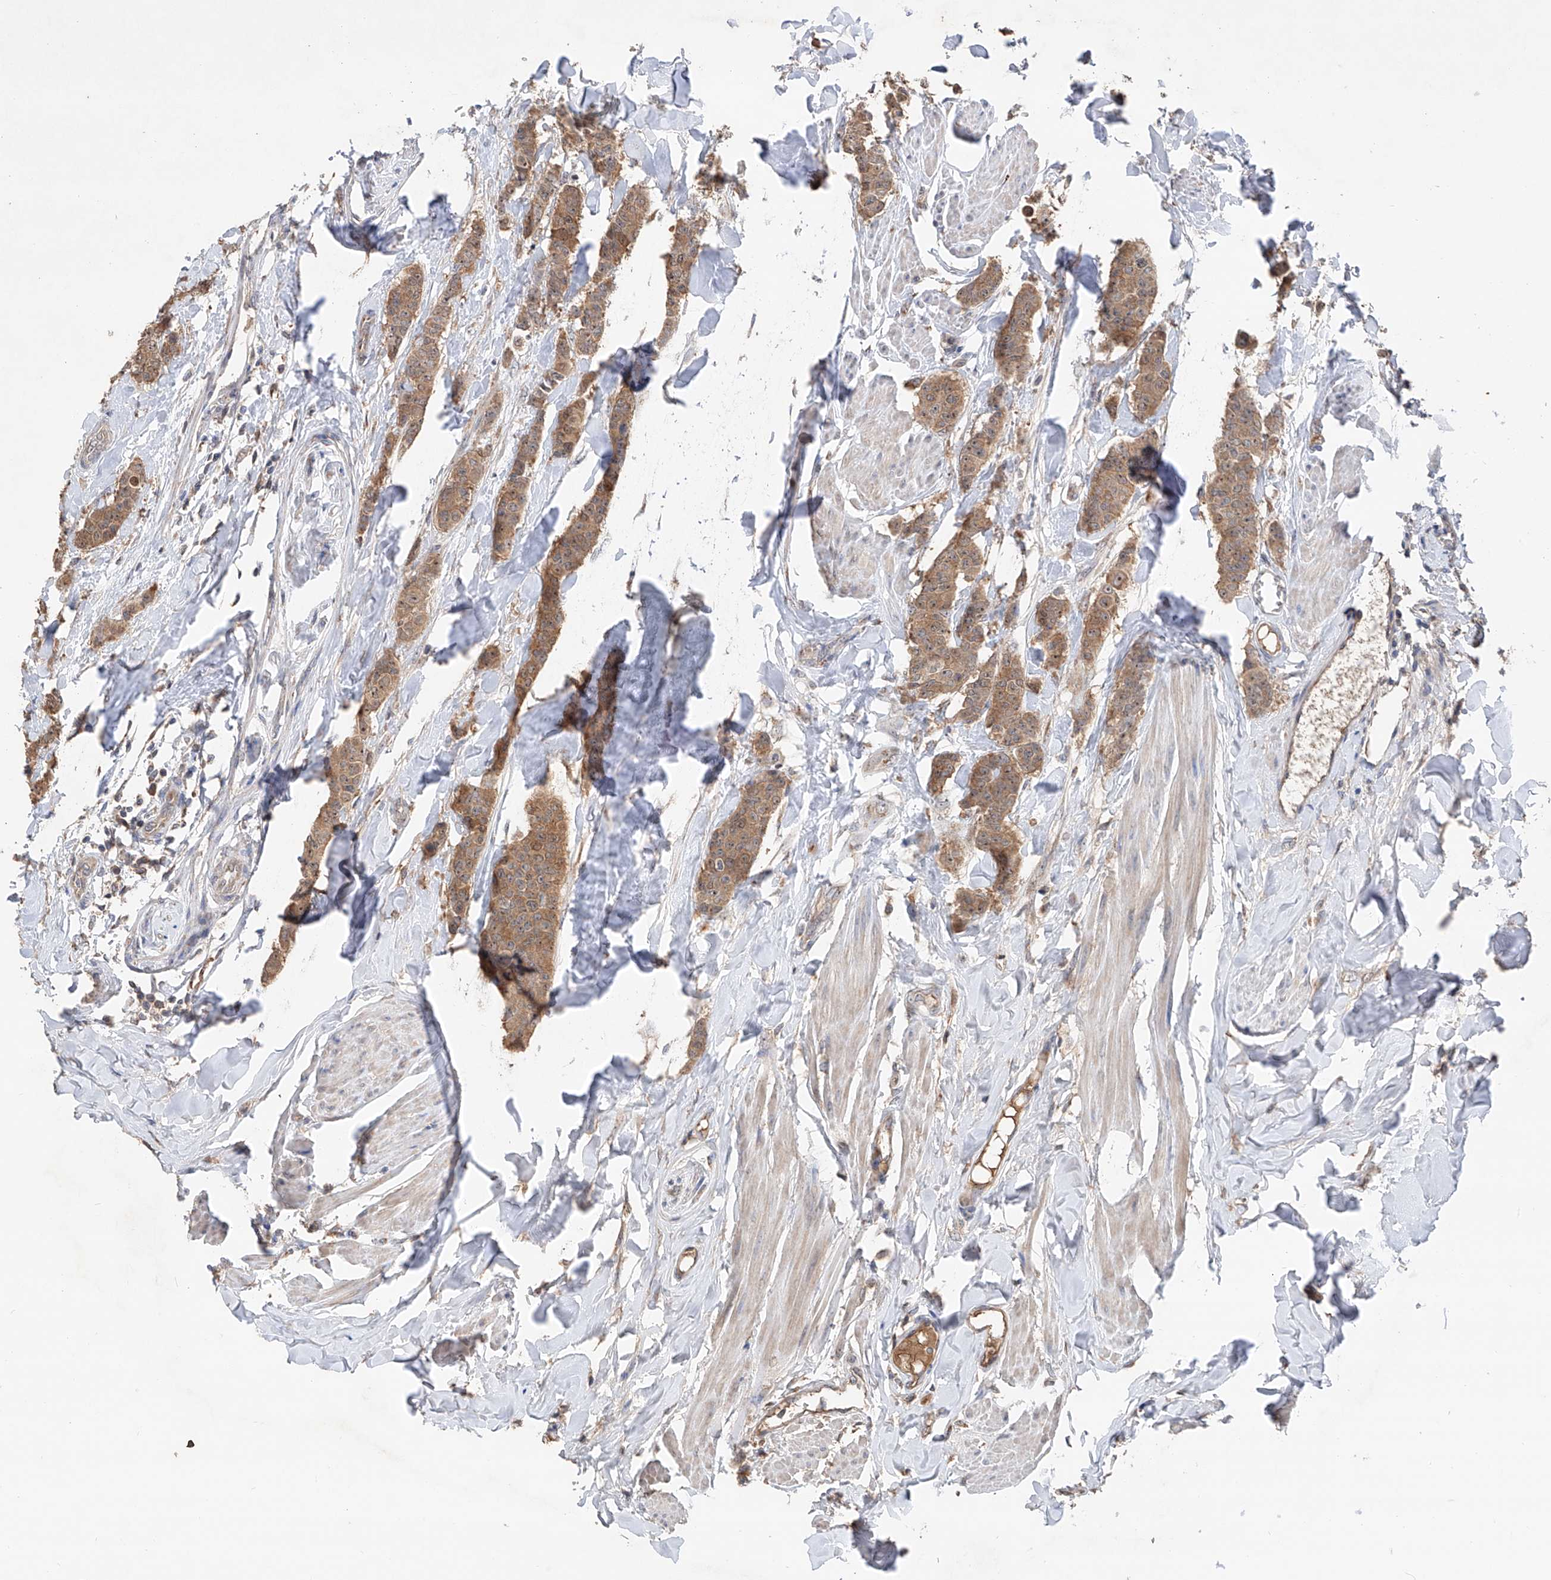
{"staining": {"intensity": "moderate", "quantity": ">75%", "location": "cytoplasmic/membranous"}, "tissue": "breast cancer", "cell_type": "Tumor cells", "image_type": "cancer", "snomed": [{"axis": "morphology", "description": "Duct carcinoma"}, {"axis": "topography", "description": "Breast"}], "caption": "An image of human infiltrating ductal carcinoma (breast) stained for a protein shows moderate cytoplasmic/membranous brown staining in tumor cells. (DAB (3,3'-diaminobenzidine) = brown stain, brightfield microscopy at high magnification).", "gene": "EDN1", "patient": {"sex": "female", "age": 40}}